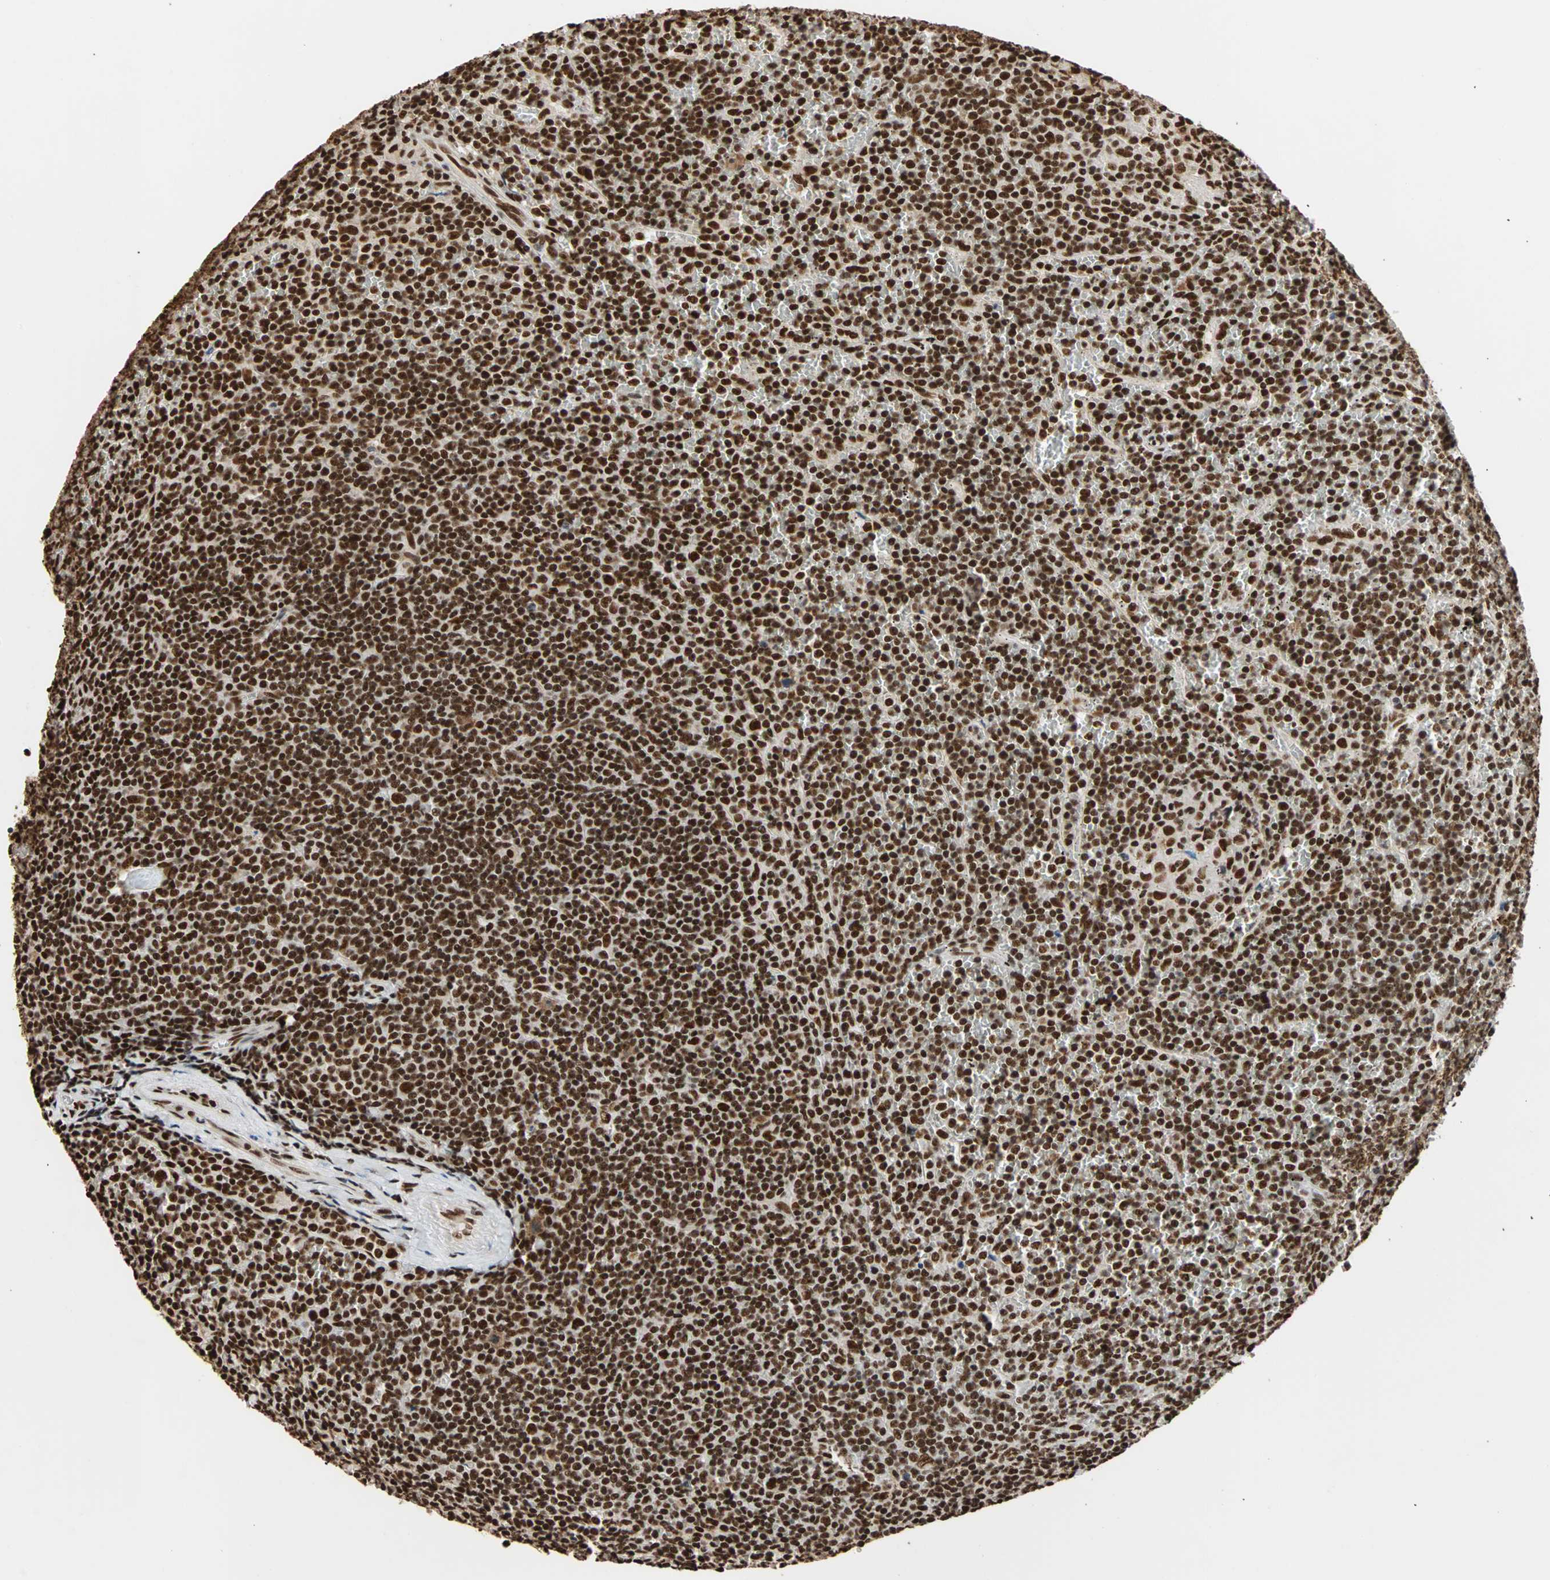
{"staining": {"intensity": "strong", "quantity": ">75%", "location": "nuclear"}, "tissue": "lymphoma", "cell_type": "Tumor cells", "image_type": "cancer", "snomed": [{"axis": "morphology", "description": "Malignant lymphoma, non-Hodgkin's type, Low grade"}, {"axis": "topography", "description": "Spleen"}], "caption": "The micrograph demonstrates immunohistochemical staining of lymphoma. There is strong nuclear expression is present in about >75% of tumor cells.", "gene": "ILF2", "patient": {"sex": "female", "age": 19}}